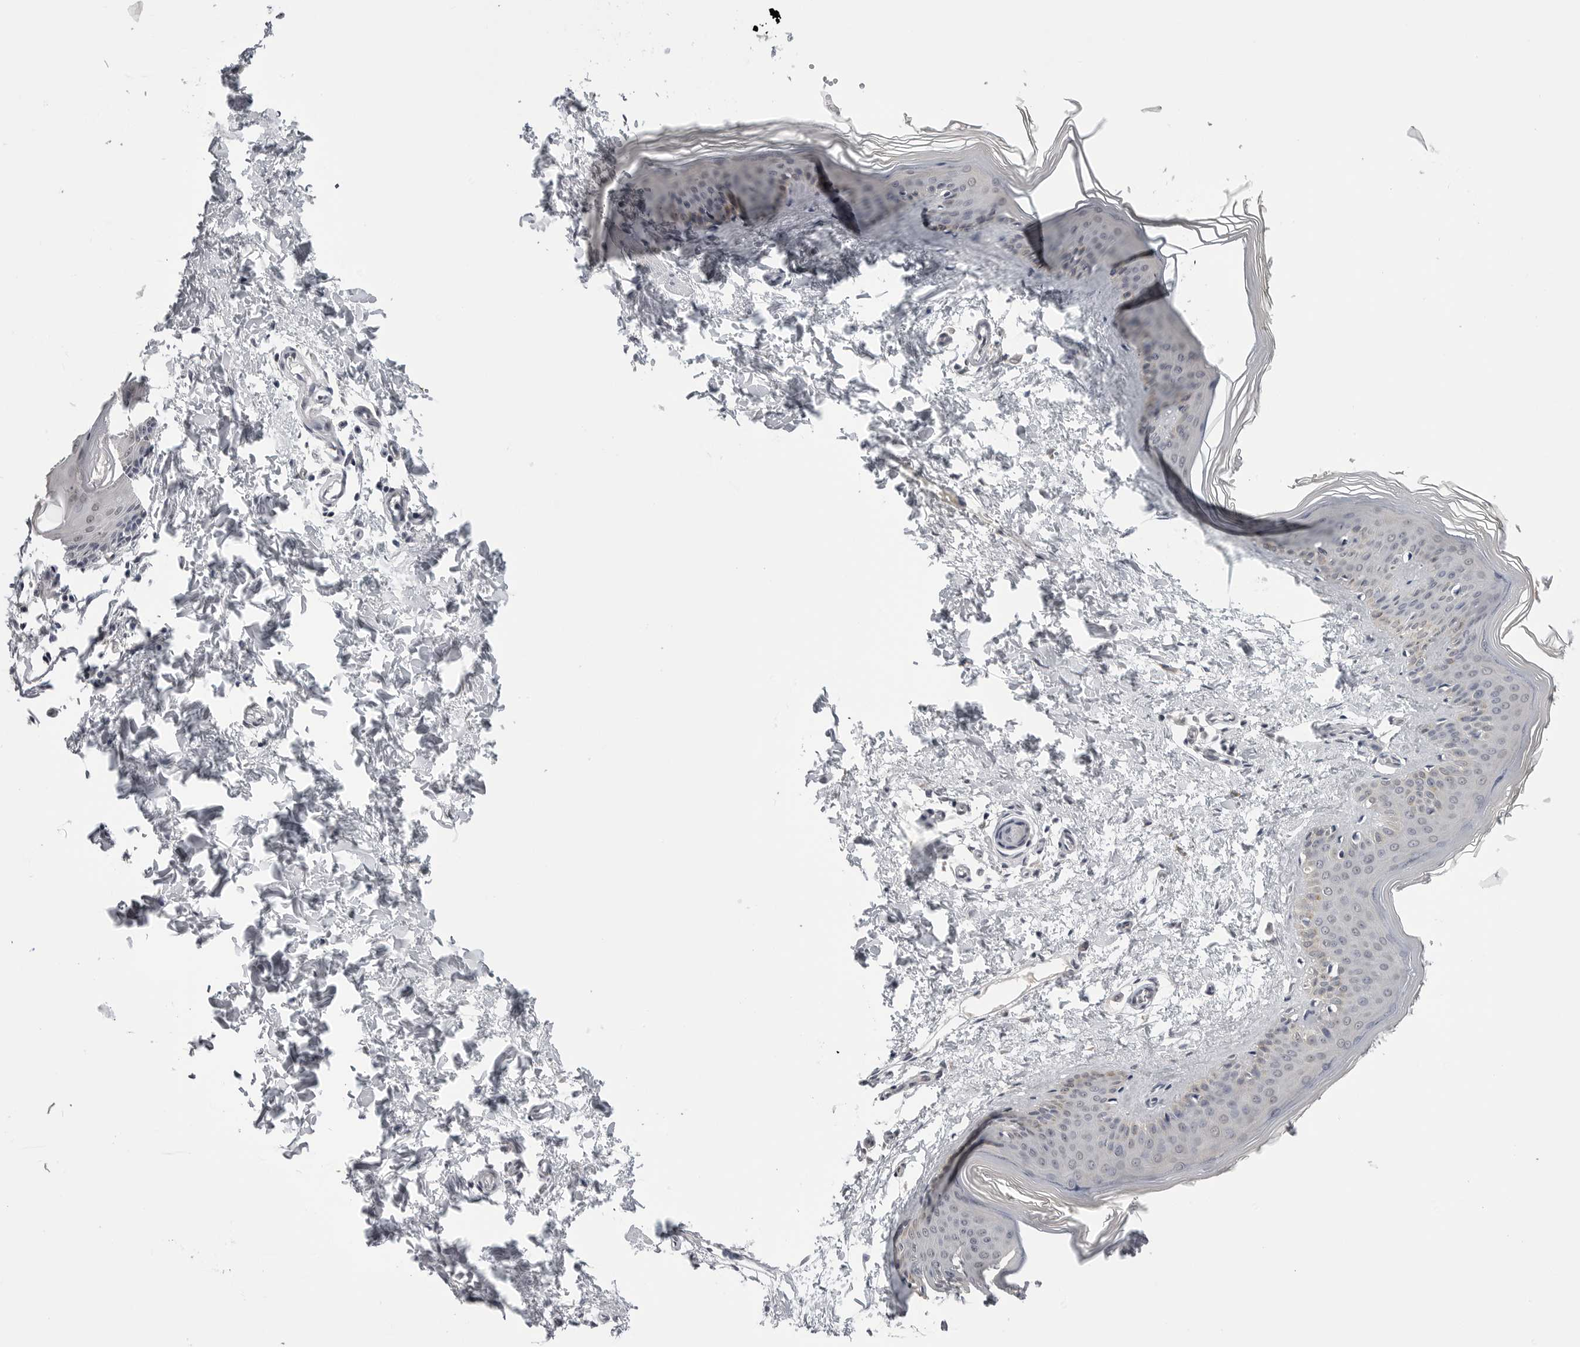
{"staining": {"intensity": "negative", "quantity": "none", "location": "none"}, "tissue": "skin", "cell_type": "Fibroblasts", "image_type": "normal", "snomed": [{"axis": "morphology", "description": "Normal tissue, NOS"}, {"axis": "topography", "description": "Skin"}], "caption": "The histopathology image reveals no staining of fibroblasts in normal skin.", "gene": "CDK20", "patient": {"sex": "female", "age": 27}}